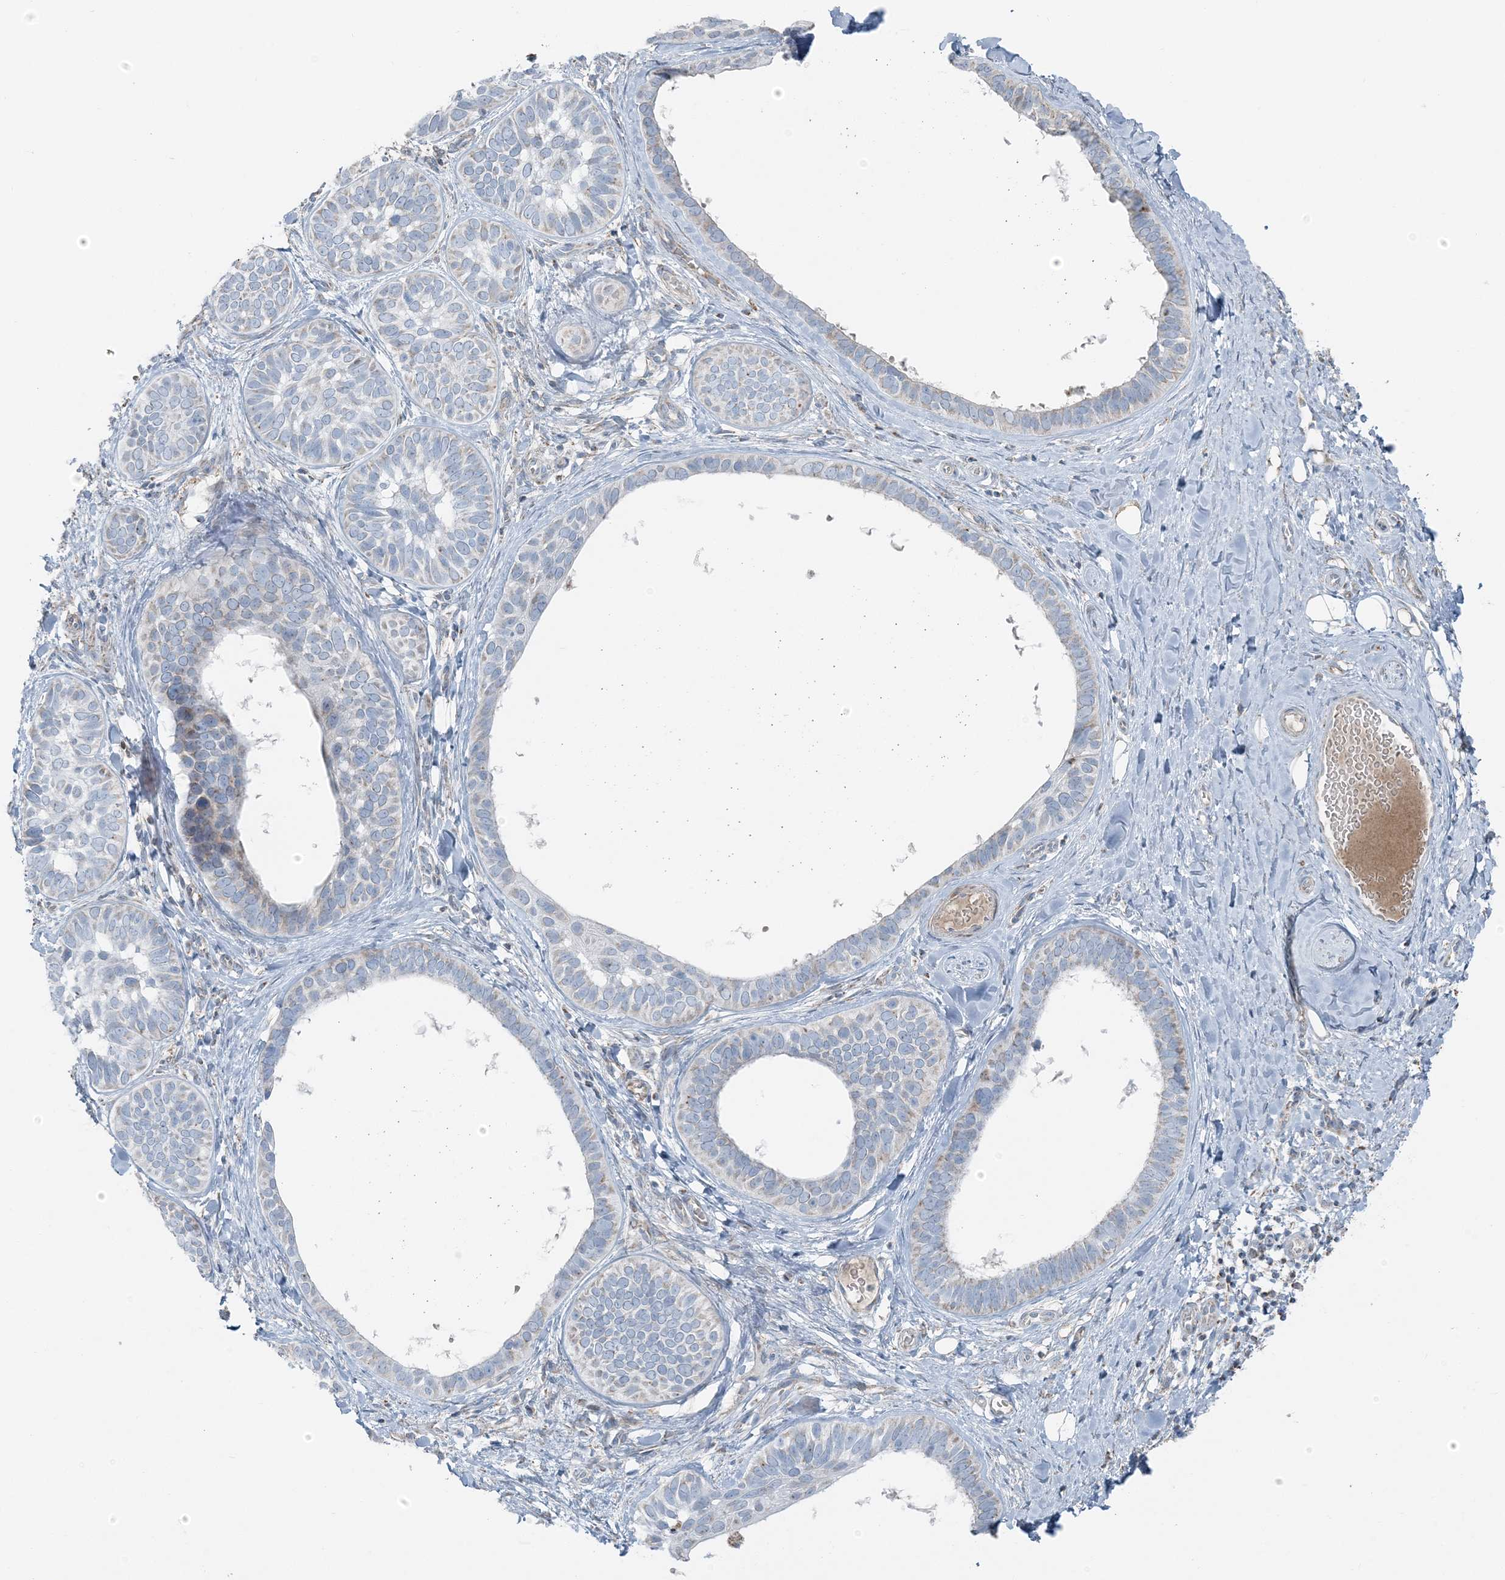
{"staining": {"intensity": "negative", "quantity": "none", "location": "none"}, "tissue": "skin cancer", "cell_type": "Tumor cells", "image_type": "cancer", "snomed": [{"axis": "morphology", "description": "Basal cell carcinoma"}, {"axis": "topography", "description": "Skin"}], "caption": "Protein analysis of skin basal cell carcinoma exhibits no significant expression in tumor cells.", "gene": "SLC22A16", "patient": {"sex": "male", "age": 62}}